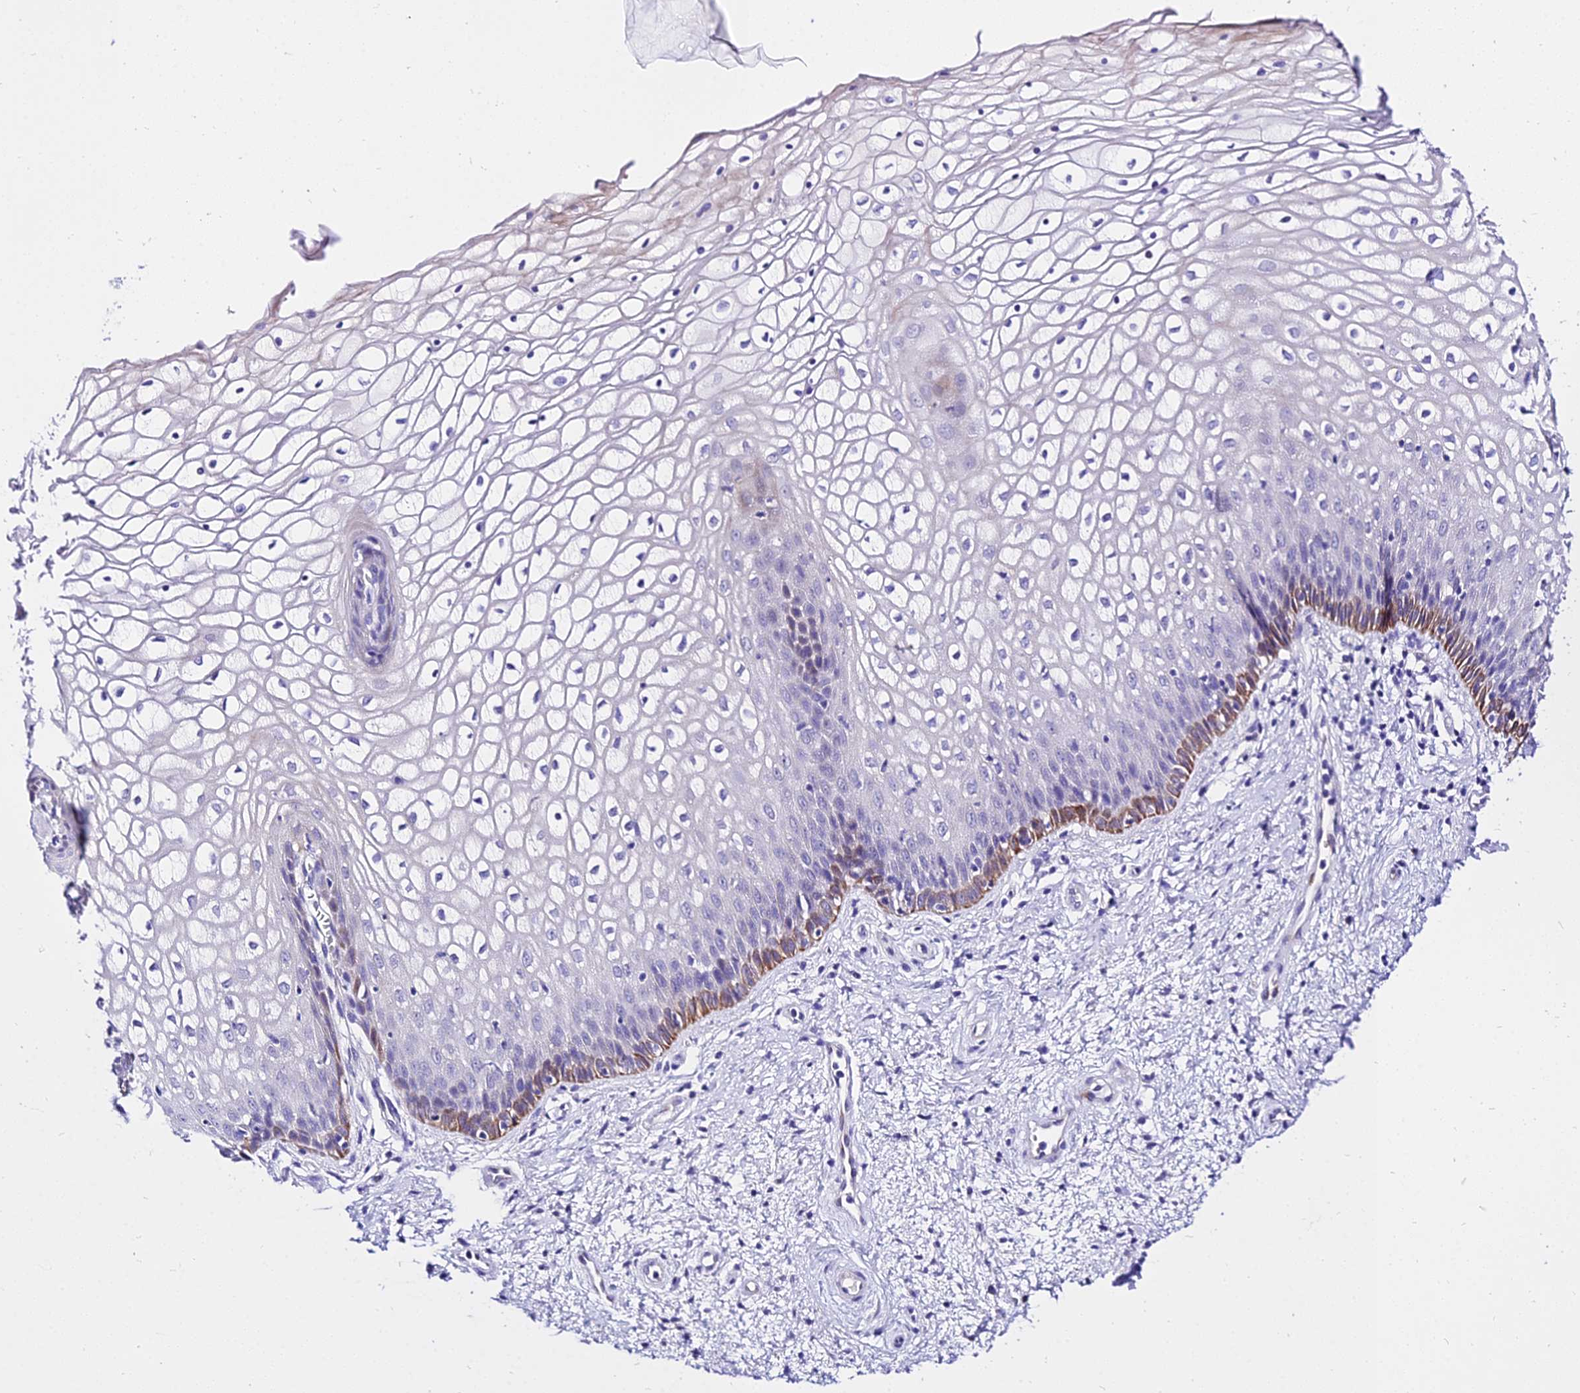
{"staining": {"intensity": "moderate", "quantity": "<25%", "location": "cytoplasmic/membranous"}, "tissue": "vagina", "cell_type": "Squamous epithelial cells", "image_type": "normal", "snomed": [{"axis": "morphology", "description": "Normal tissue, NOS"}, {"axis": "topography", "description": "Vagina"}], "caption": "Protein positivity by immunohistochemistry exhibits moderate cytoplasmic/membranous staining in about <25% of squamous epithelial cells in unremarkable vagina.", "gene": "DEFB106A", "patient": {"sex": "female", "age": 34}}